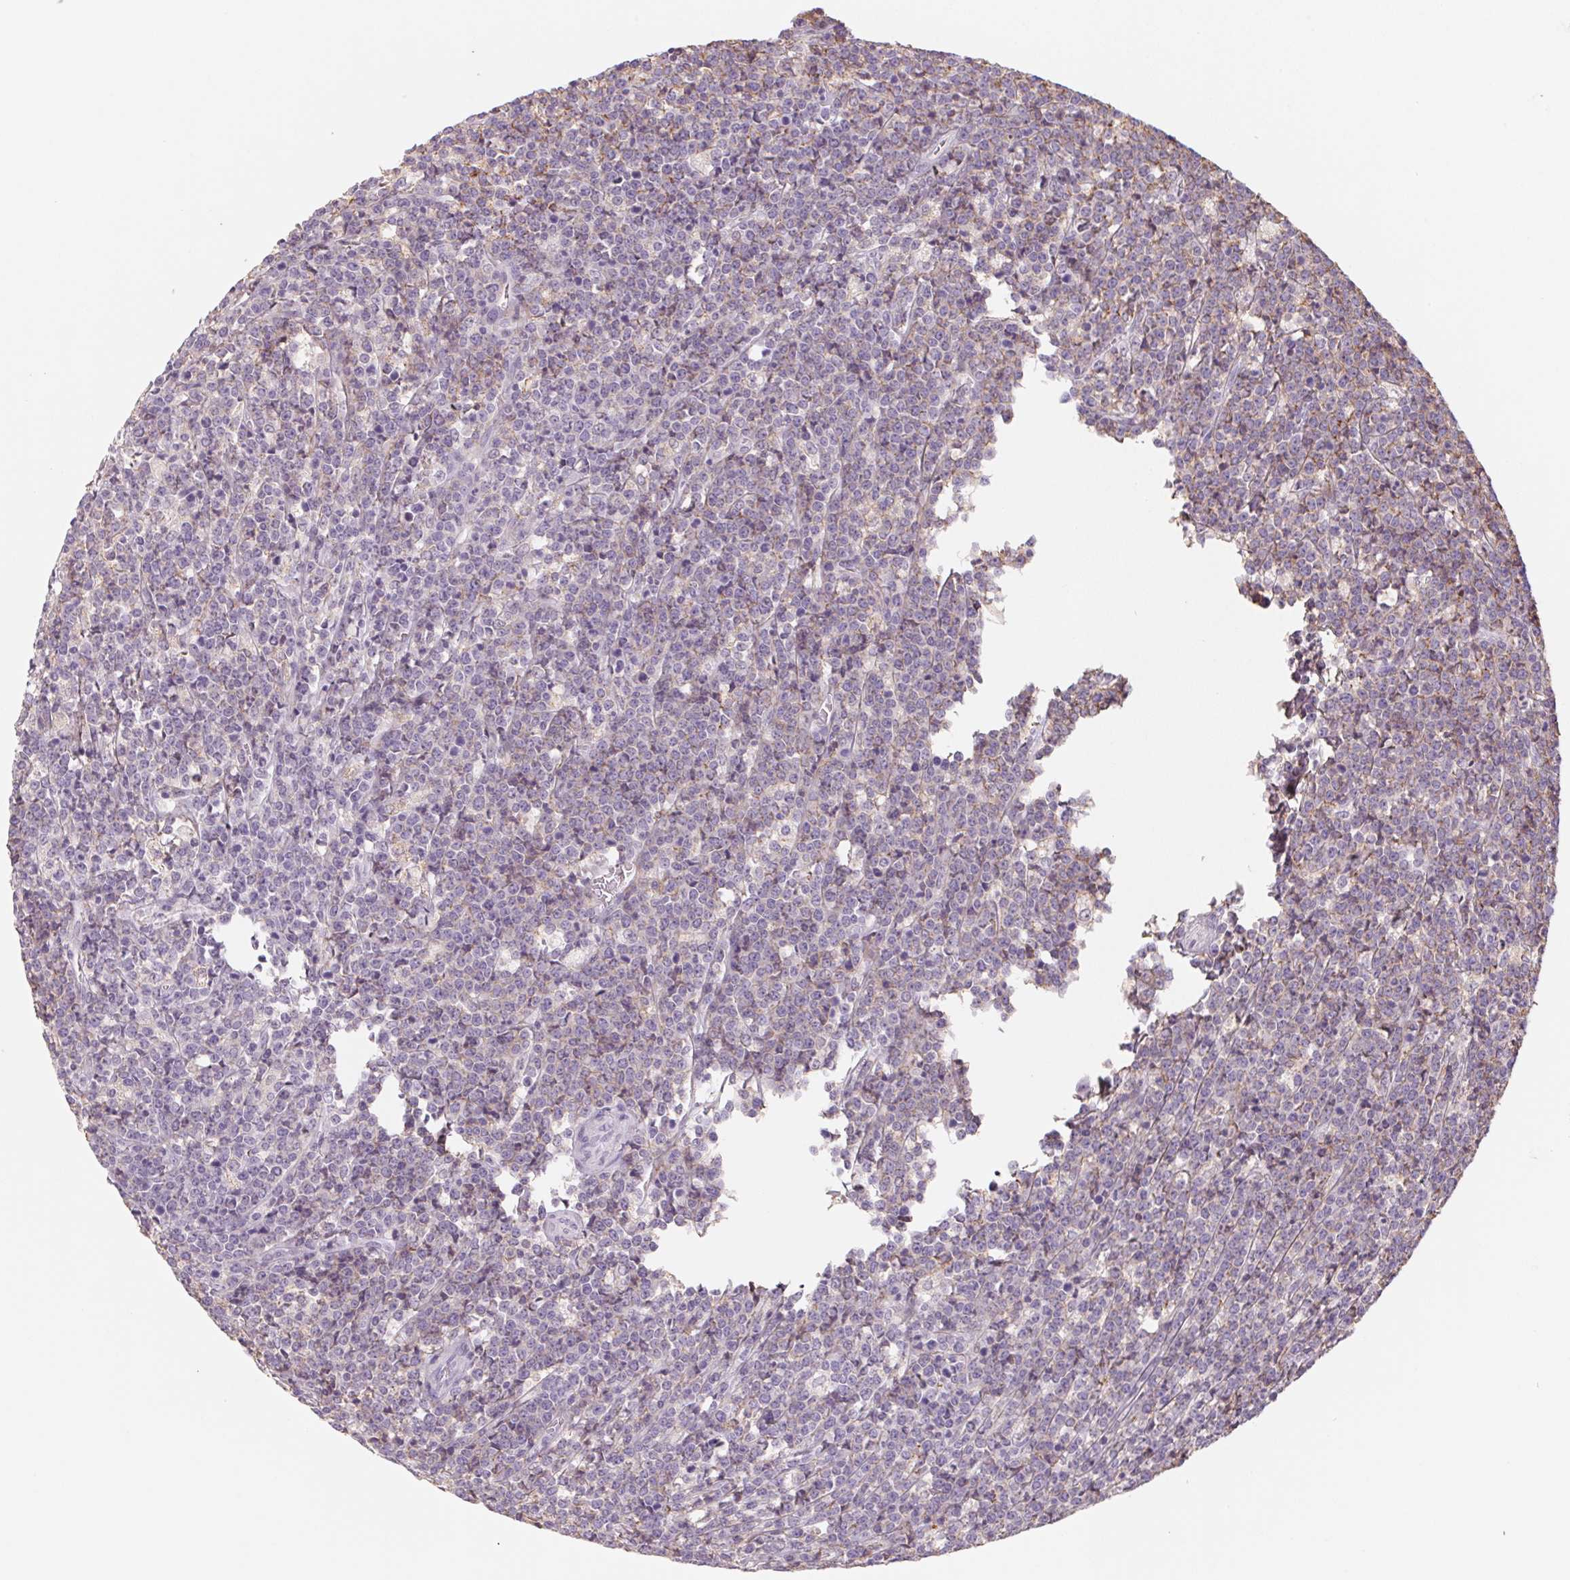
{"staining": {"intensity": "negative", "quantity": "none", "location": "none"}, "tissue": "lymphoma", "cell_type": "Tumor cells", "image_type": "cancer", "snomed": [{"axis": "morphology", "description": "Malignant lymphoma, non-Hodgkin's type, High grade"}, {"axis": "topography", "description": "Small intestine"}], "caption": "Immunohistochemistry (IHC) photomicrograph of neoplastic tissue: high-grade malignant lymphoma, non-Hodgkin's type stained with DAB (3,3'-diaminobenzidine) demonstrates no significant protein staining in tumor cells.", "gene": "PRPH", "patient": {"sex": "female", "age": 56}}